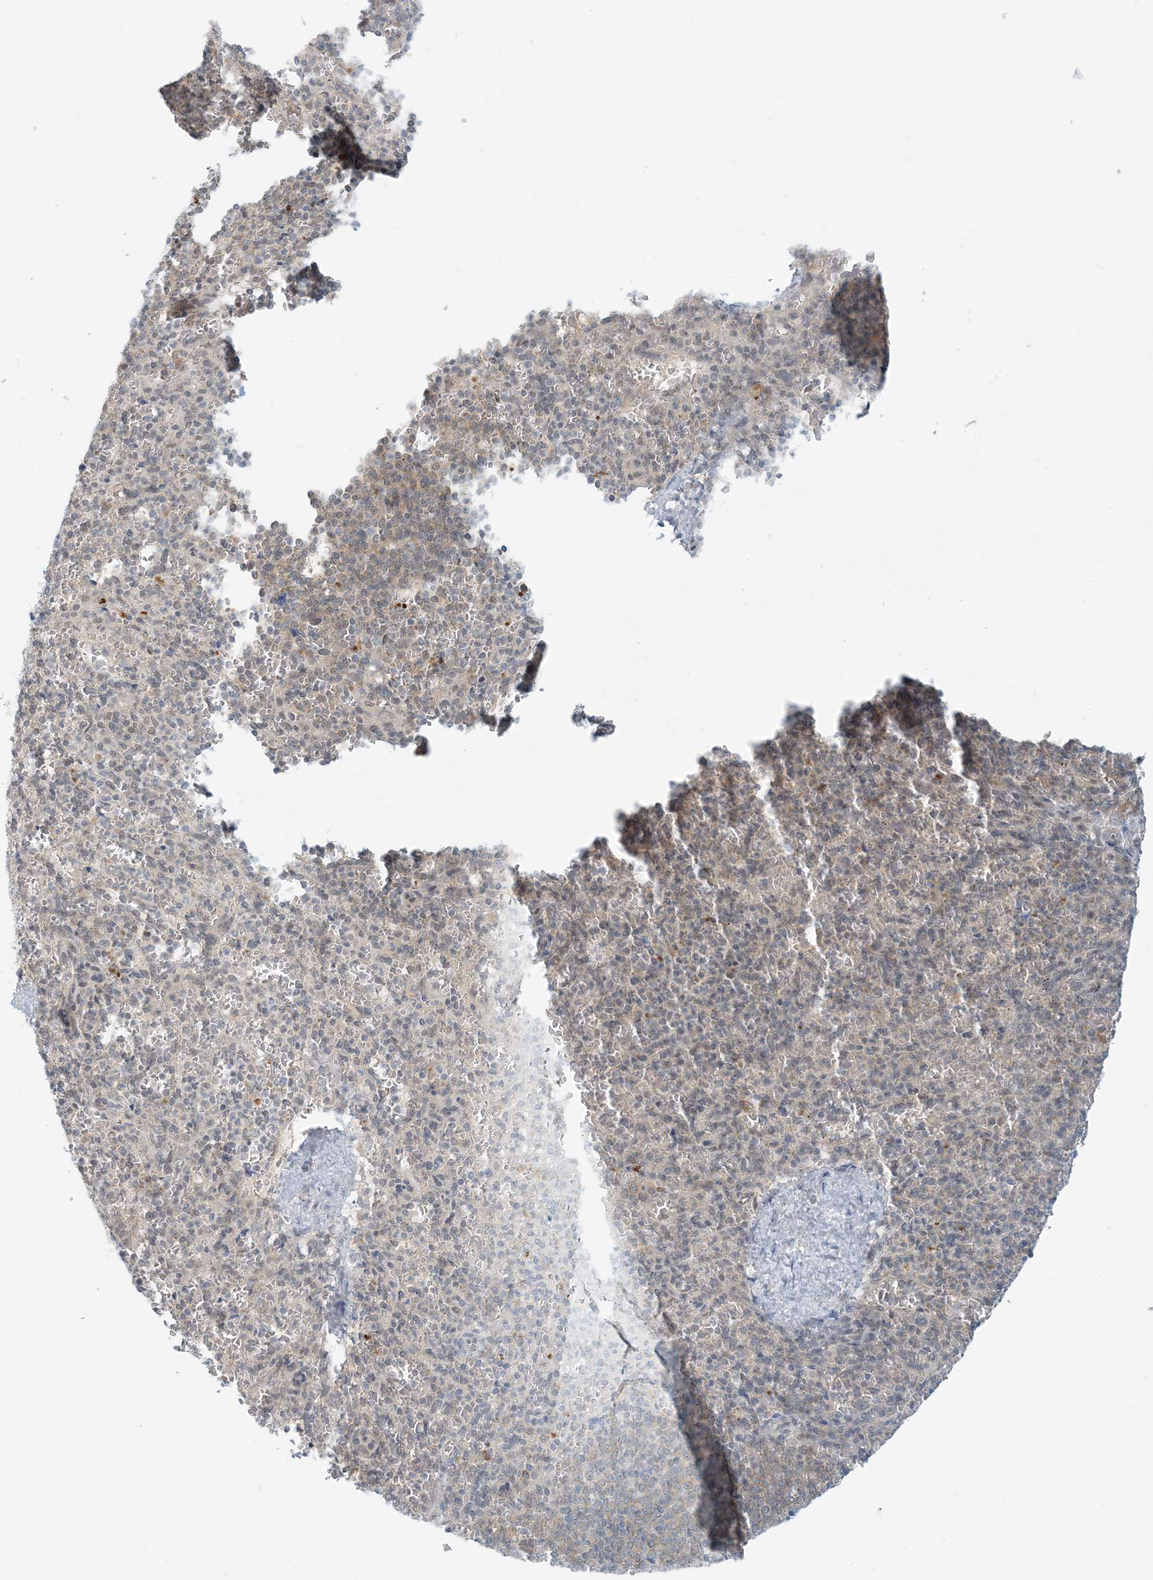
{"staining": {"intensity": "weak", "quantity": "<25%", "location": "nuclear"}, "tissue": "spleen", "cell_type": "Cells in red pulp", "image_type": "normal", "snomed": [{"axis": "morphology", "description": "Normal tissue, NOS"}, {"axis": "topography", "description": "Spleen"}], "caption": "DAB (3,3'-diaminobenzidine) immunohistochemical staining of normal spleen demonstrates no significant positivity in cells in red pulp.", "gene": "OBI1", "patient": {"sex": "female", "age": 74}}